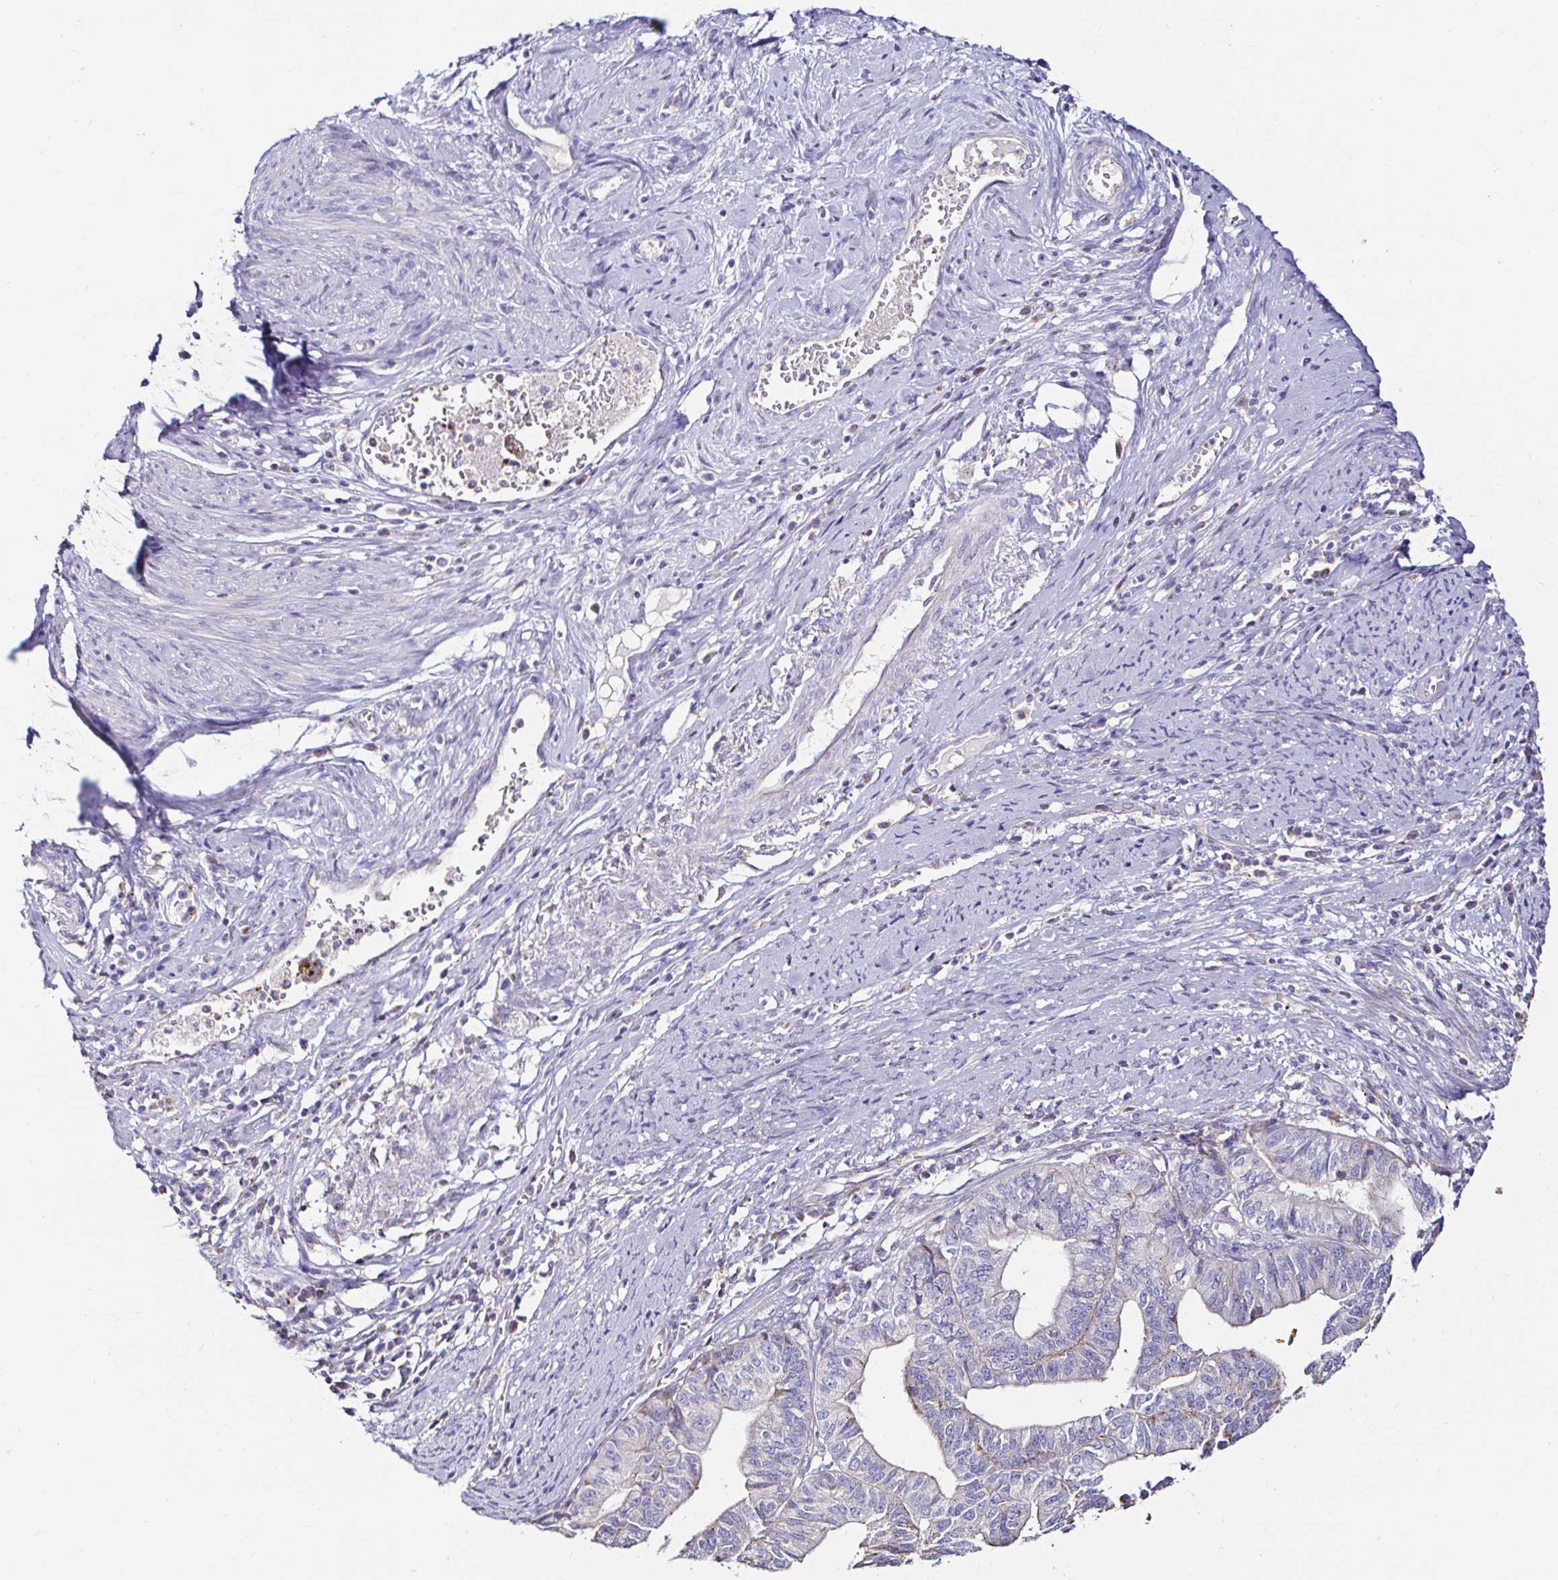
{"staining": {"intensity": "weak", "quantity": "<25%", "location": "cytoplasmic/membranous"}, "tissue": "endometrial cancer", "cell_type": "Tumor cells", "image_type": "cancer", "snomed": [{"axis": "morphology", "description": "Adenocarcinoma, NOS"}, {"axis": "topography", "description": "Endometrium"}], "caption": "Endometrial cancer (adenocarcinoma) stained for a protein using immunohistochemistry reveals no expression tumor cells.", "gene": "GALNS", "patient": {"sex": "female", "age": 65}}